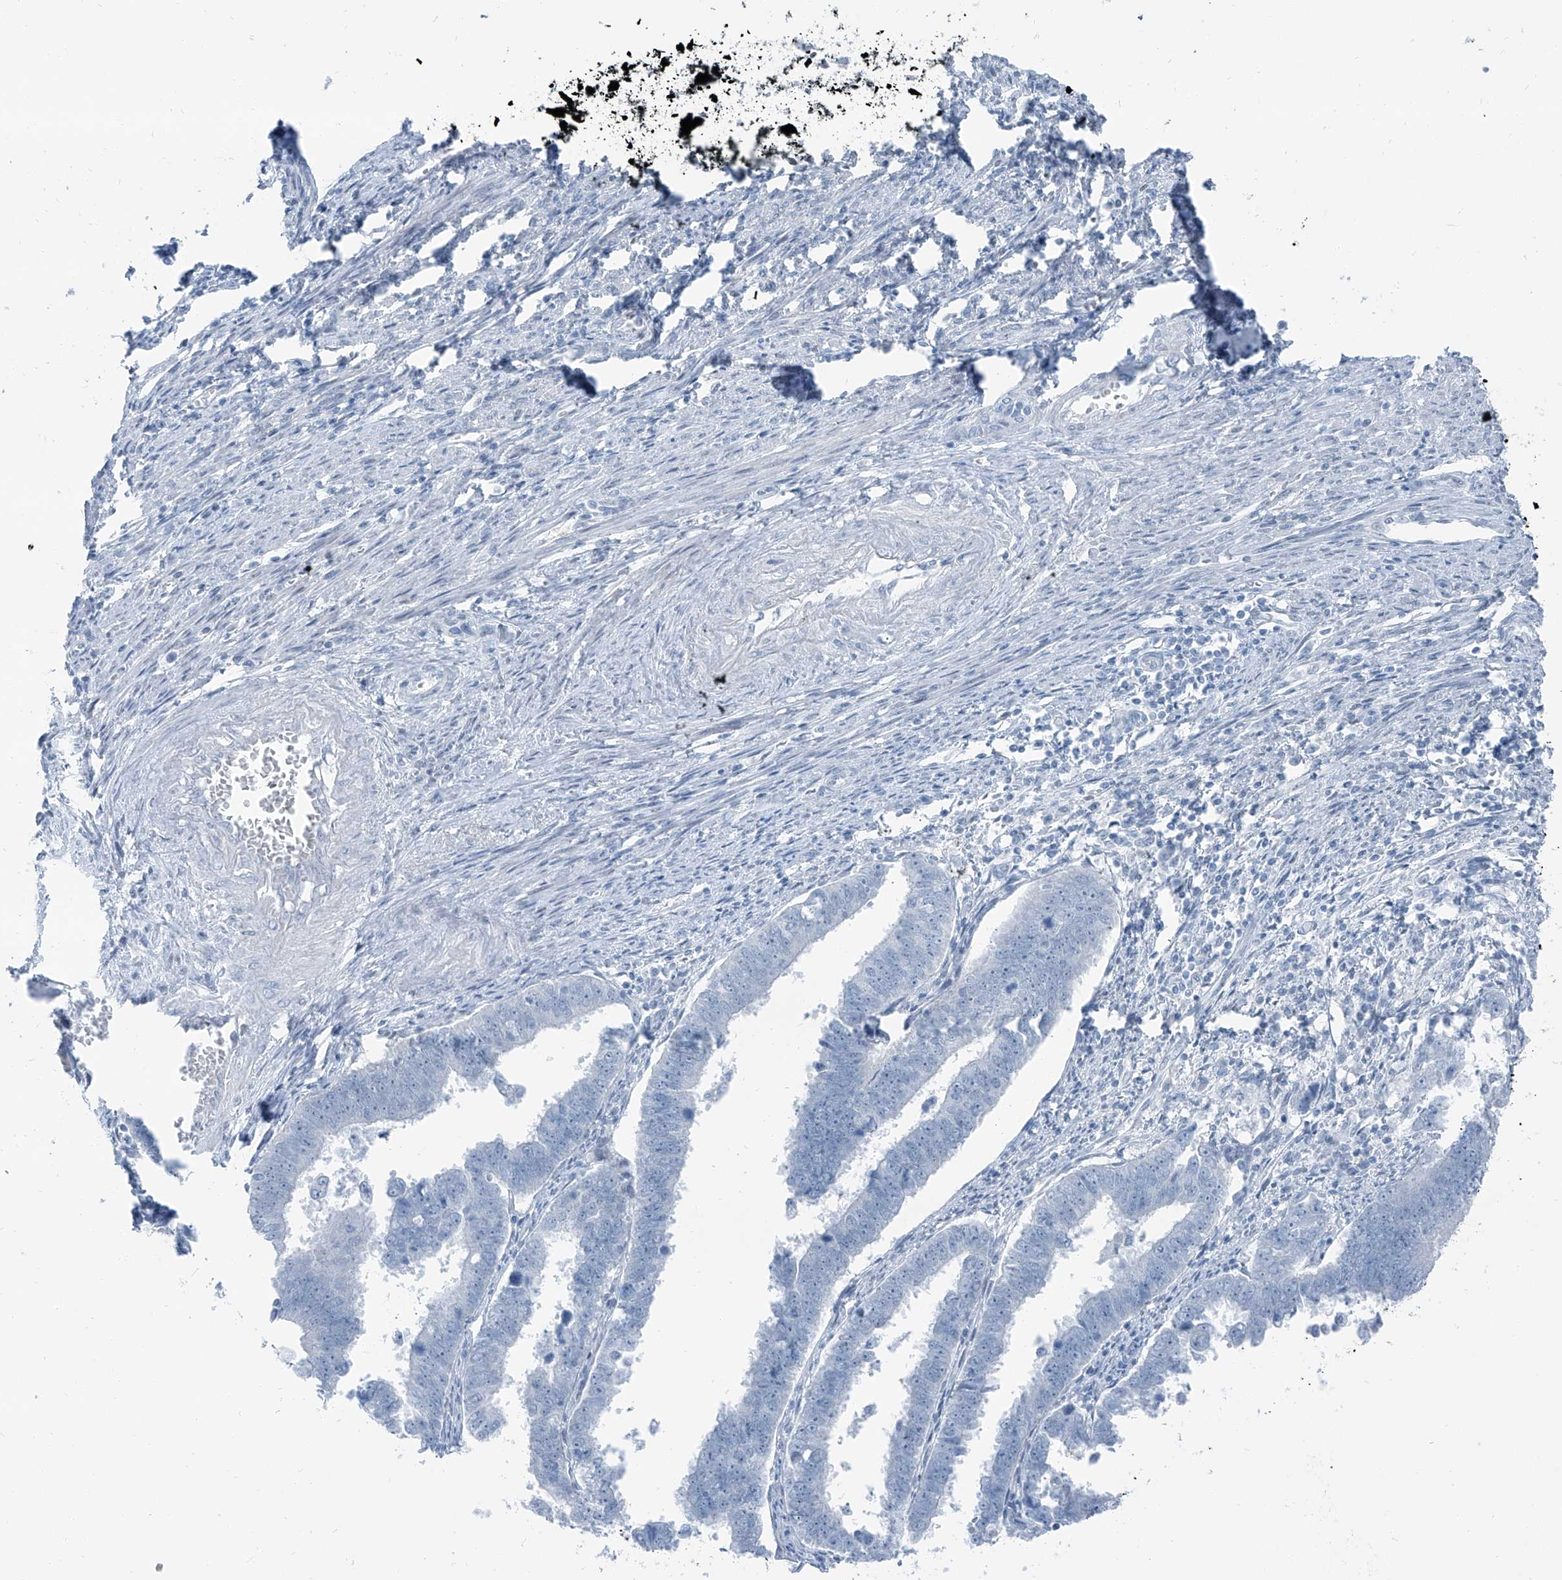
{"staining": {"intensity": "negative", "quantity": "none", "location": "none"}, "tissue": "endometrial cancer", "cell_type": "Tumor cells", "image_type": "cancer", "snomed": [{"axis": "morphology", "description": "Adenocarcinoma, NOS"}, {"axis": "topography", "description": "Endometrium"}], "caption": "Tumor cells show no significant protein positivity in endometrial cancer.", "gene": "RGN", "patient": {"sex": "female", "age": 75}}